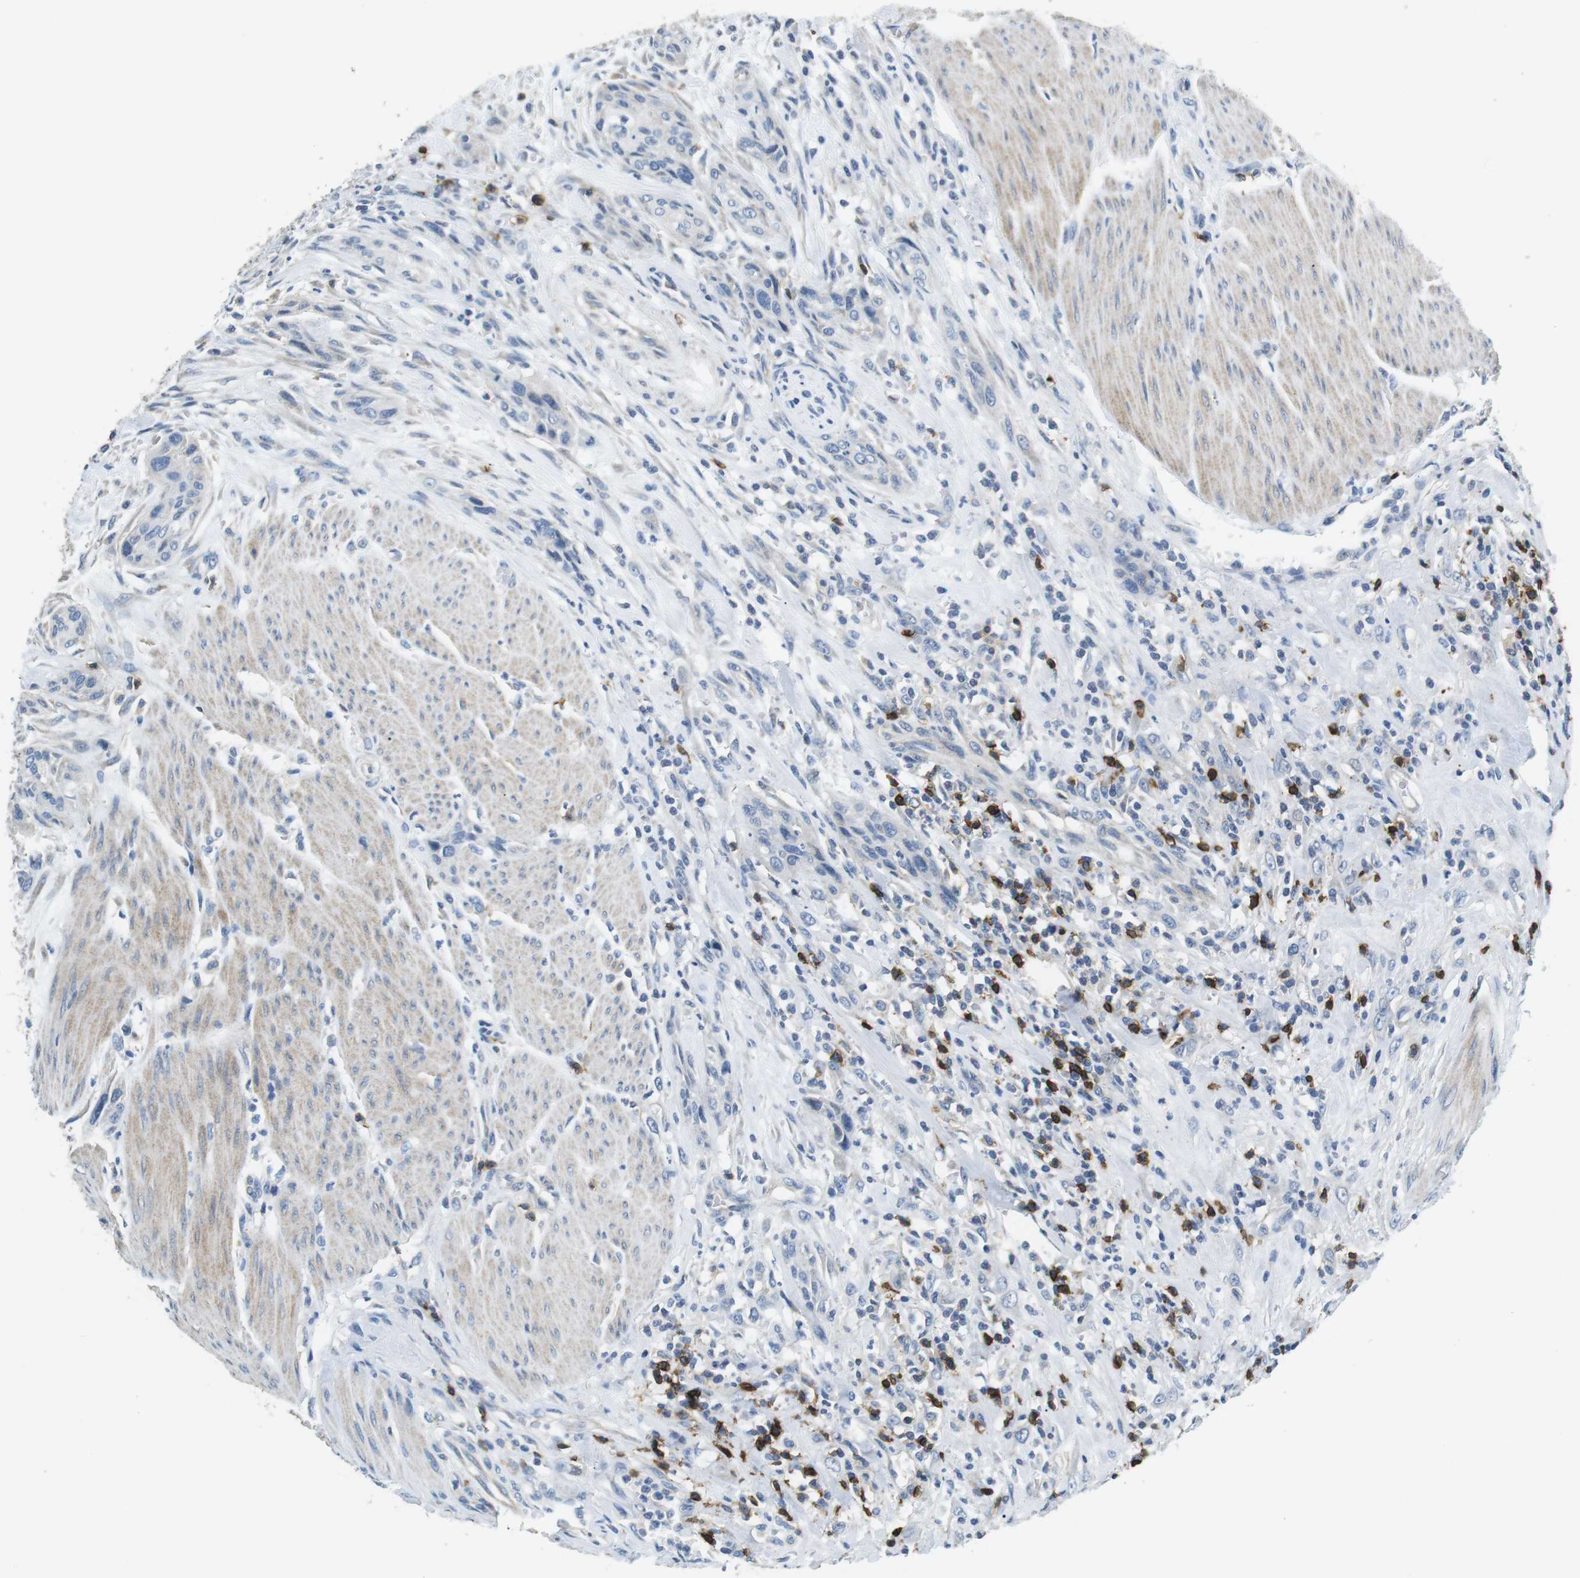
{"staining": {"intensity": "negative", "quantity": "none", "location": "none"}, "tissue": "urothelial cancer", "cell_type": "Tumor cells", "image_type": "cancer", "snomed": [{"axis": "morphology", "description": "Urothelial carcinoma, High grade"}, {"axis": "topography", "description": "Urinary bladder"}], "caption": "This is an immunohistochemistry (IHC) image of urothelial cancer. There is no expression in tumor cells.", "gene": "CD6", "patient": {"sex": "male", "age": 35}}